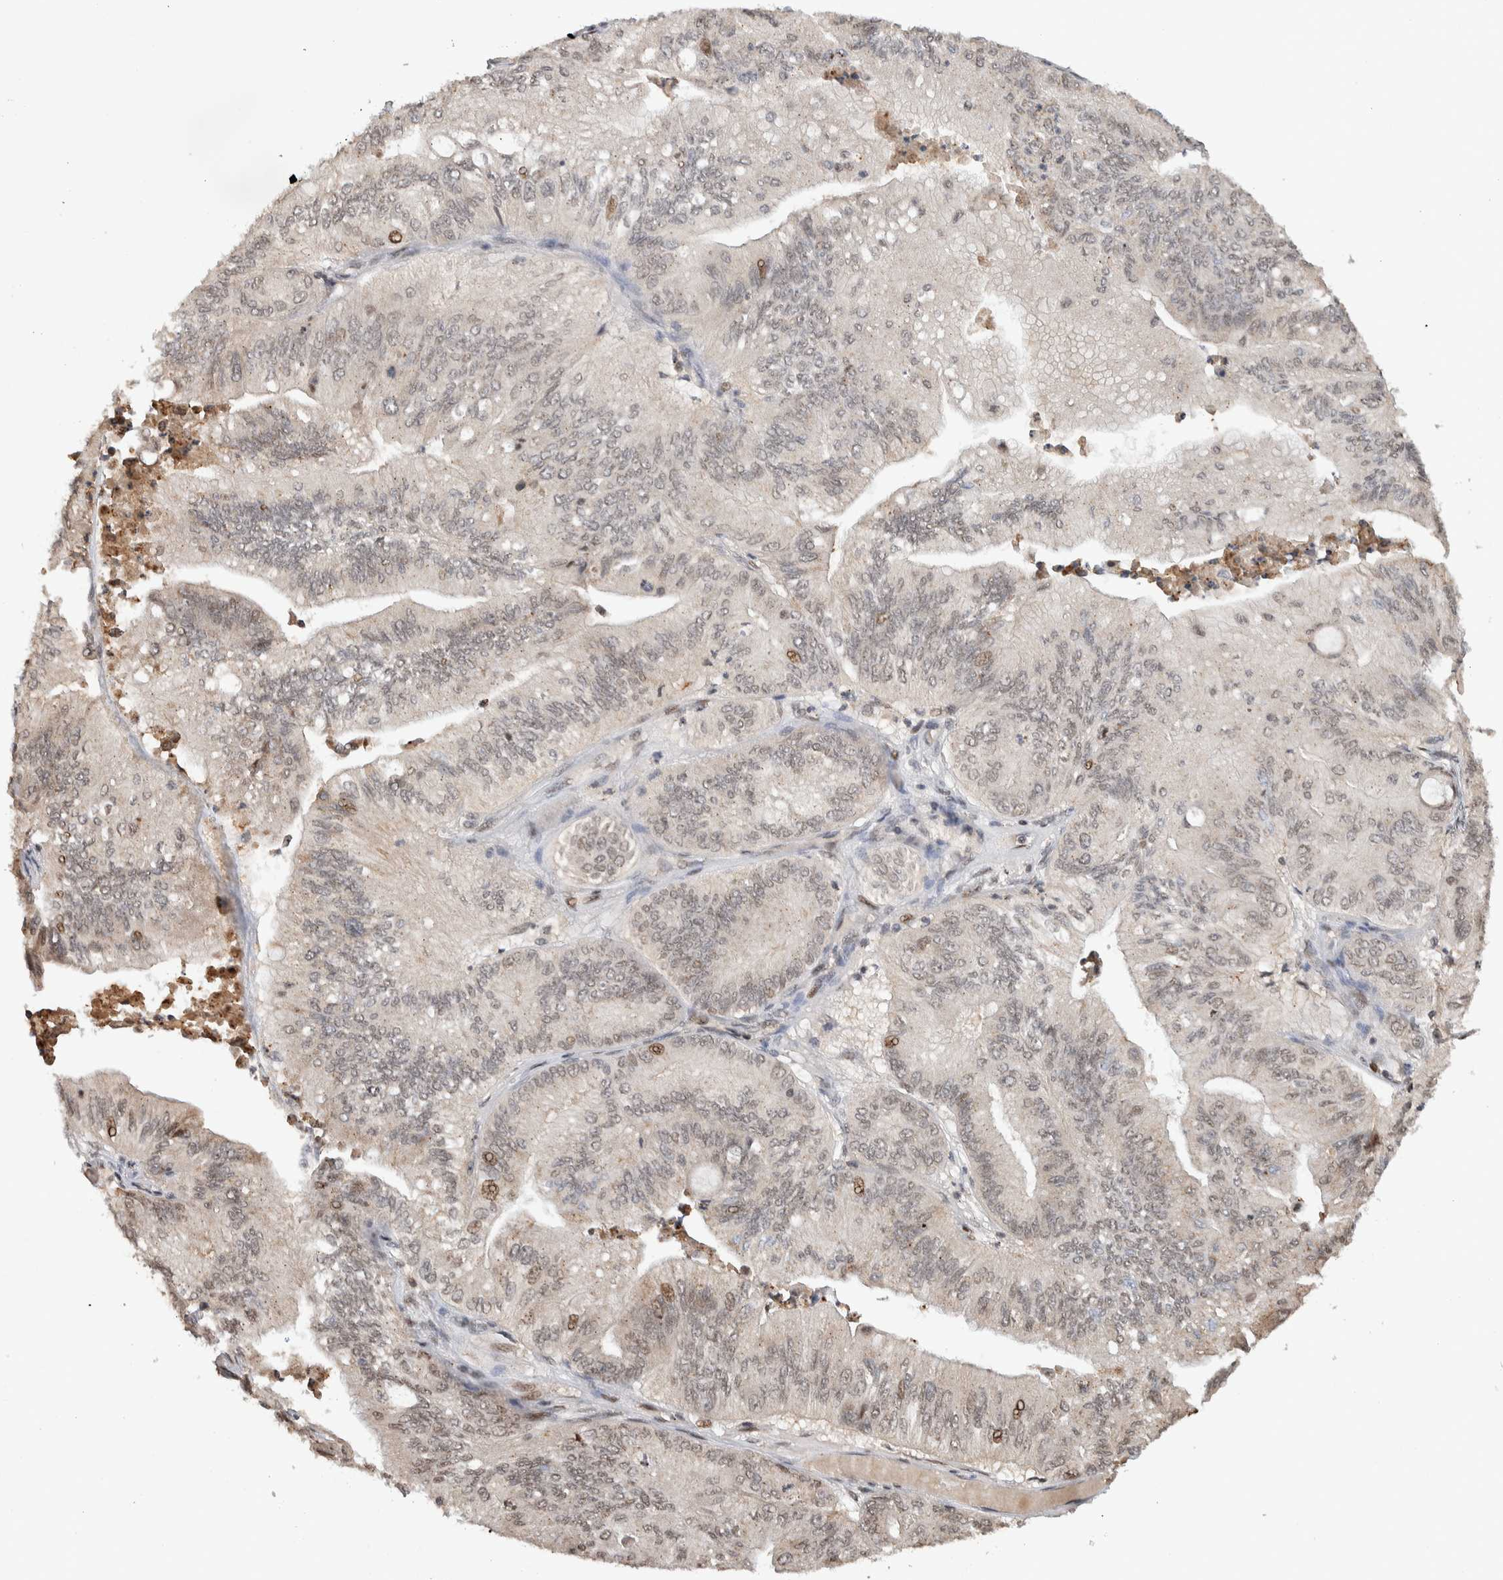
{"staining": {"intensity": "weak", "quantity": "<25%", "location": "nuclear"}, "tissue": "ovarian cancer", "cell_type": "Tumor cells", "image_type": "cancer", "snomed": [{"axis": "morphology", "description": "Cystadenocarcinoma, mucinous, NOS"}, {"axis": "topography", "description": "Ovary"}], "caption": "This is an immunohistochemistry micrograph of human ovarian cancer. There is no staining in tumor cells.", "gene": "ZNF521", "patient": {"sex": "female", "age": 61}}